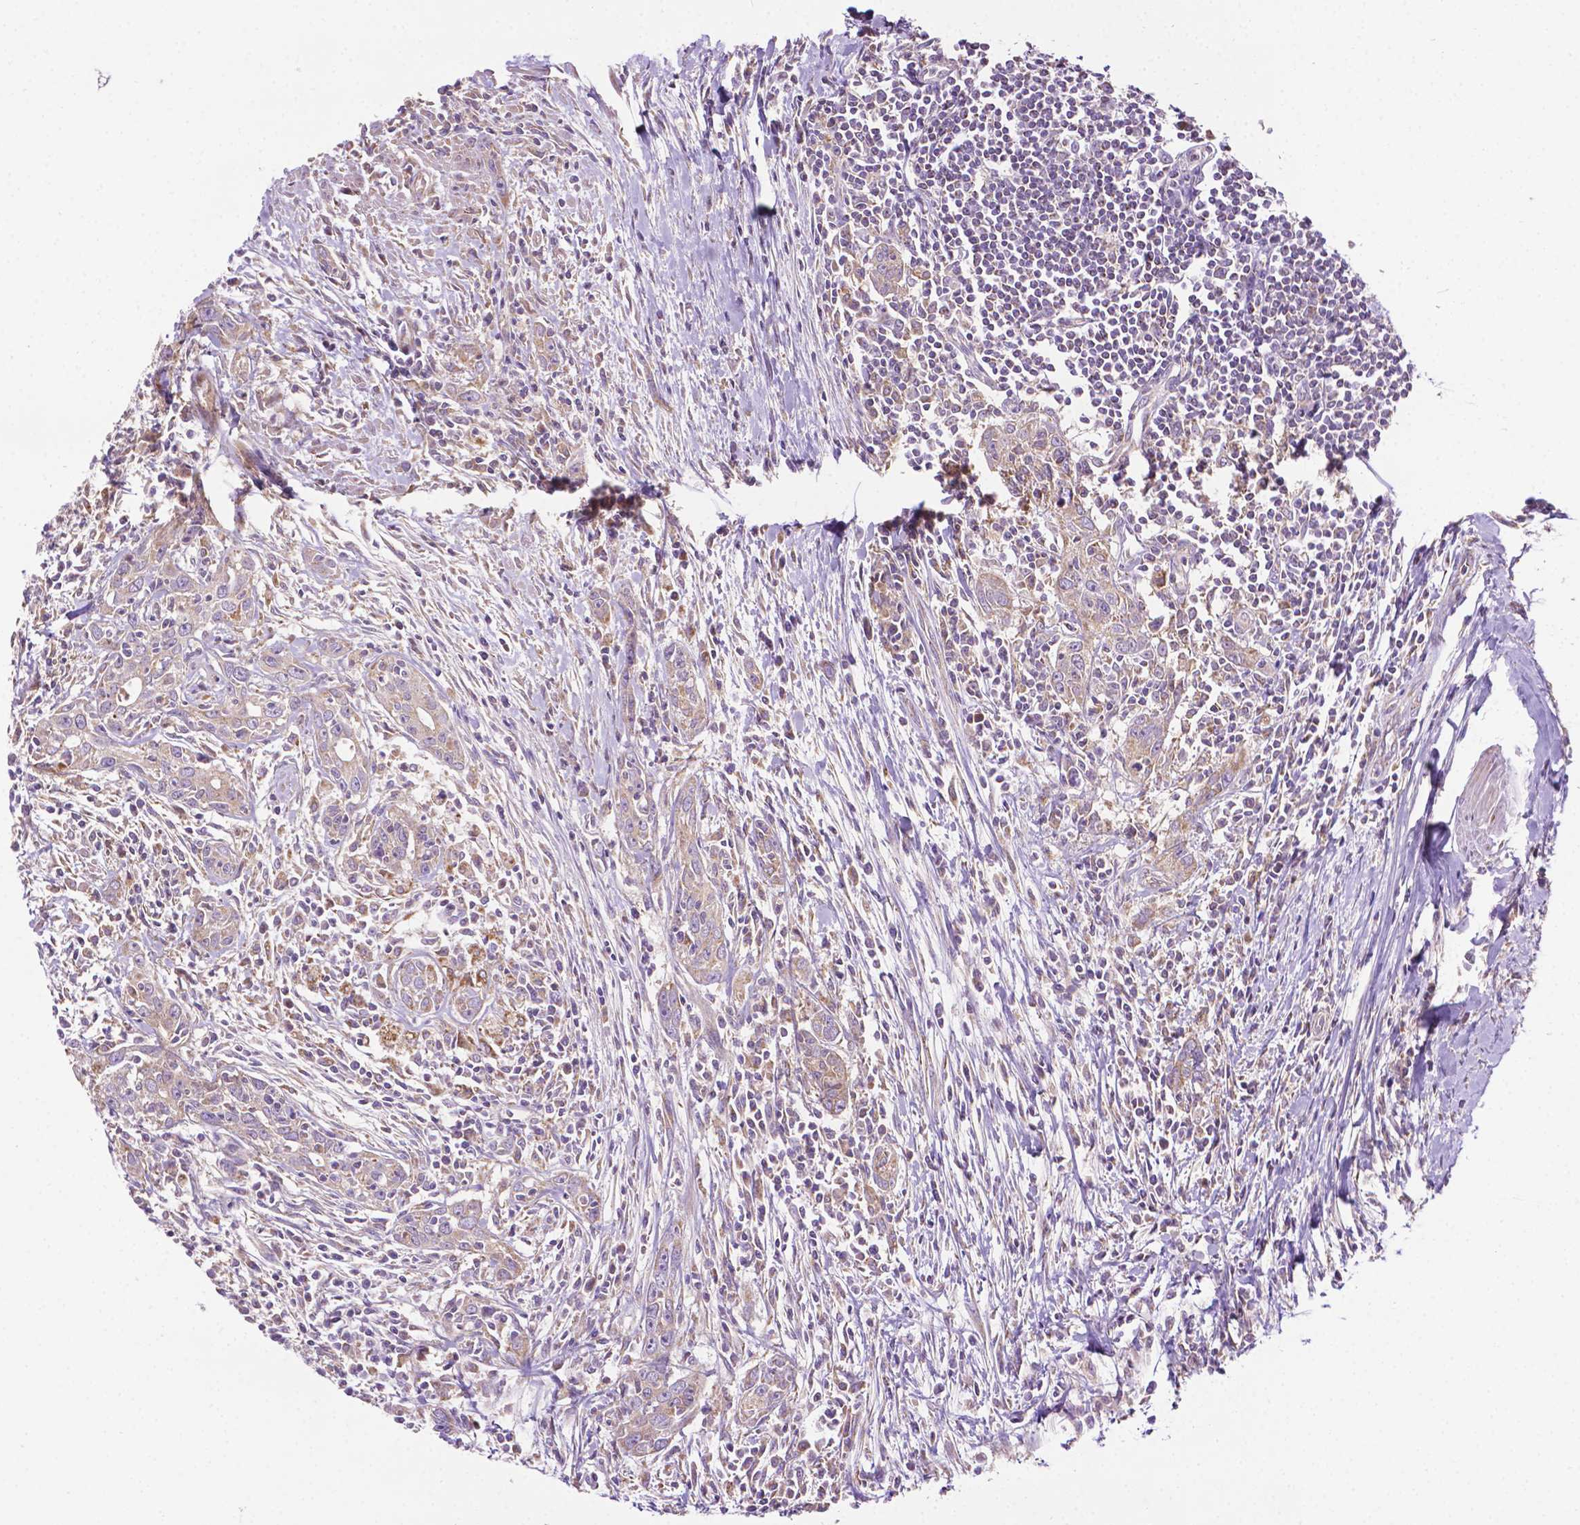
{"staining": {"intensity": "weak", "quantity": ">75%", "location": "cytoplasmic/membranous"}, "tissue": "urothelial cancer", "cell_type": "Tumor cells", "image_type": "cancer", "snomed": [{"axis": "morphology", "description": "Urothelial carcinoma, High grade"}, {"axis": "topography", "description": "Urinary bladder"}], "caption": "Immunohistochemical staining of urothelial cancer displays low levels of weak cytoplasmic/membranous positivity in about >75% of tumor cells. Immunohistochemistry stains the protein of interest in brown and the nuclei are stained blue.", "gene": "ILVBL", "patient": {"sex": "male", "age": 83}}